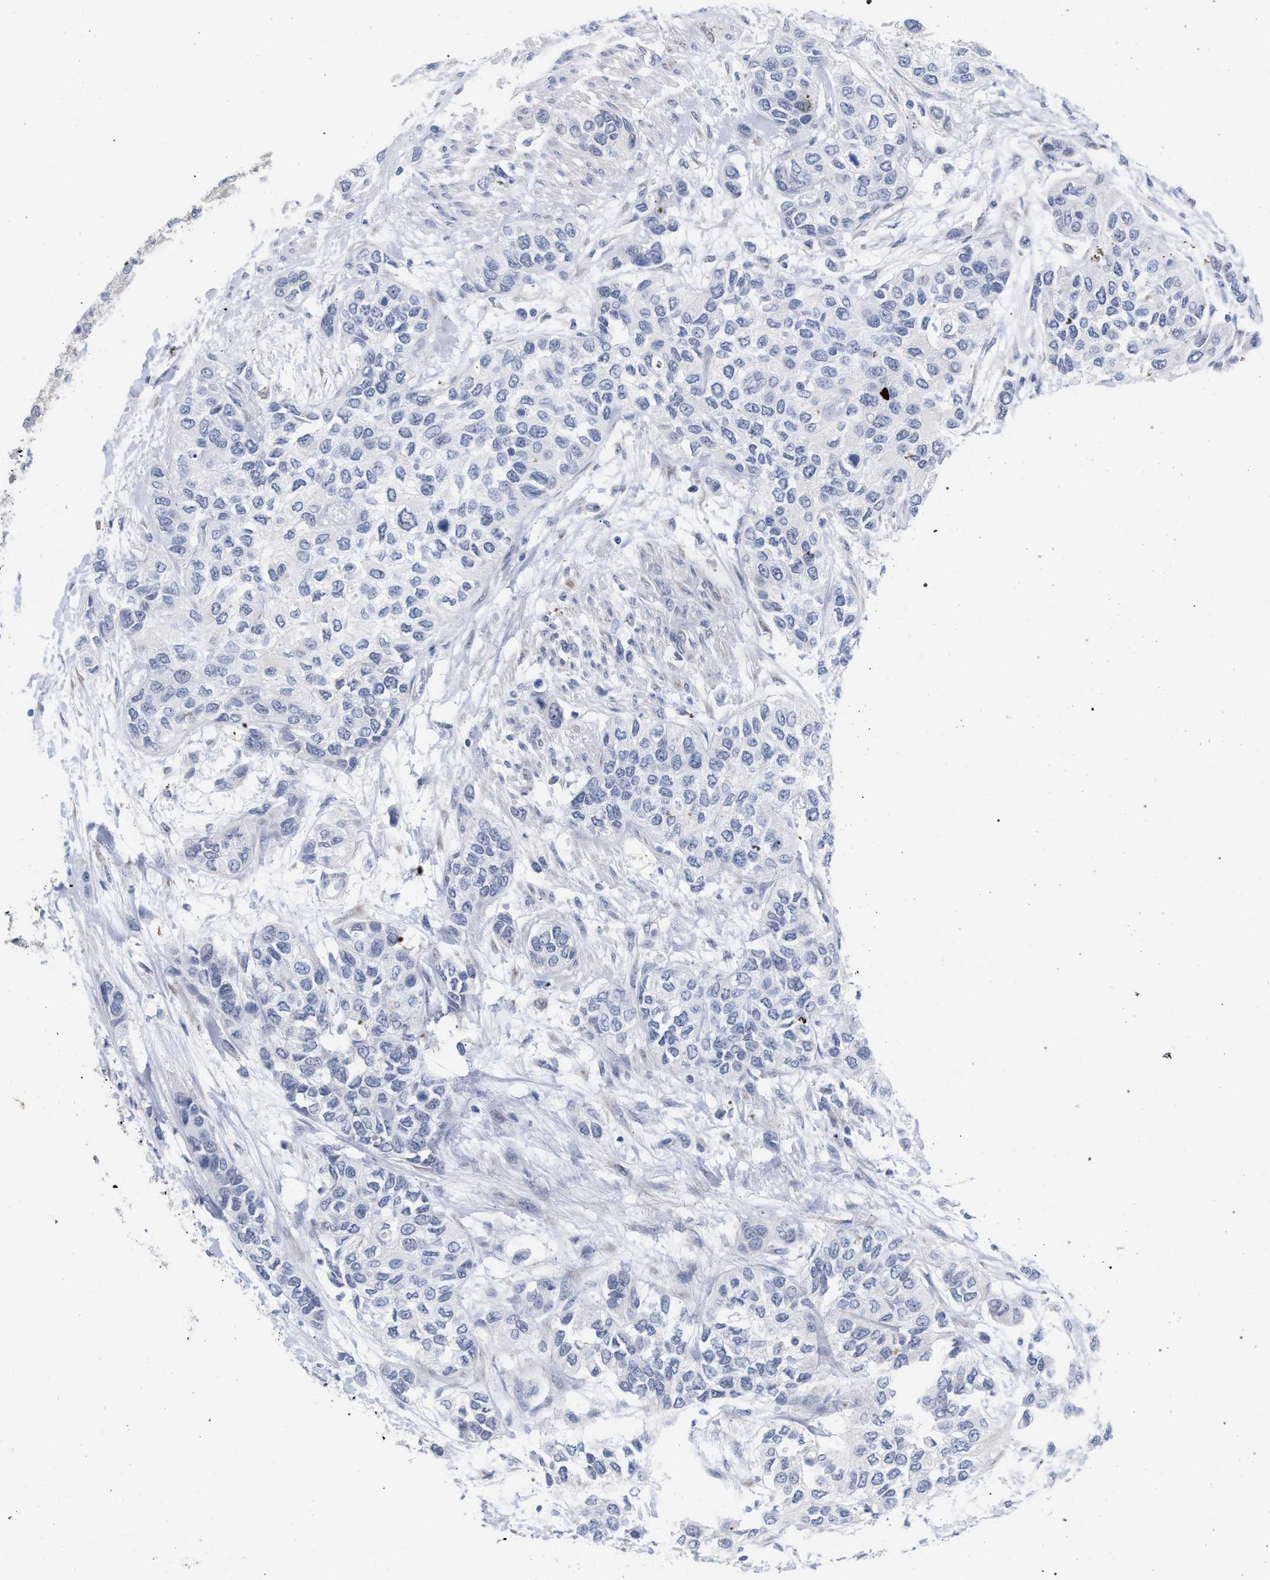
{"staining": {"intensity": "negative", "quantity": "none", "location": "none"}, "tissue": "urothelial cancer", "cell_type": "Tumor cells", "image_type": "cancer", "snomed": [{"axis": "morphology", "description": "Urothelial carcinoma, High grade"}, {"axis": "topography", "description": "Urinary bladder"}], "caption": "Immunohistochemical staining of human urothelial cancer demonstrates no significant expression in tumor cells.", "gene": "FHOD3", "patient": {"sex": "female", "age": 56}}